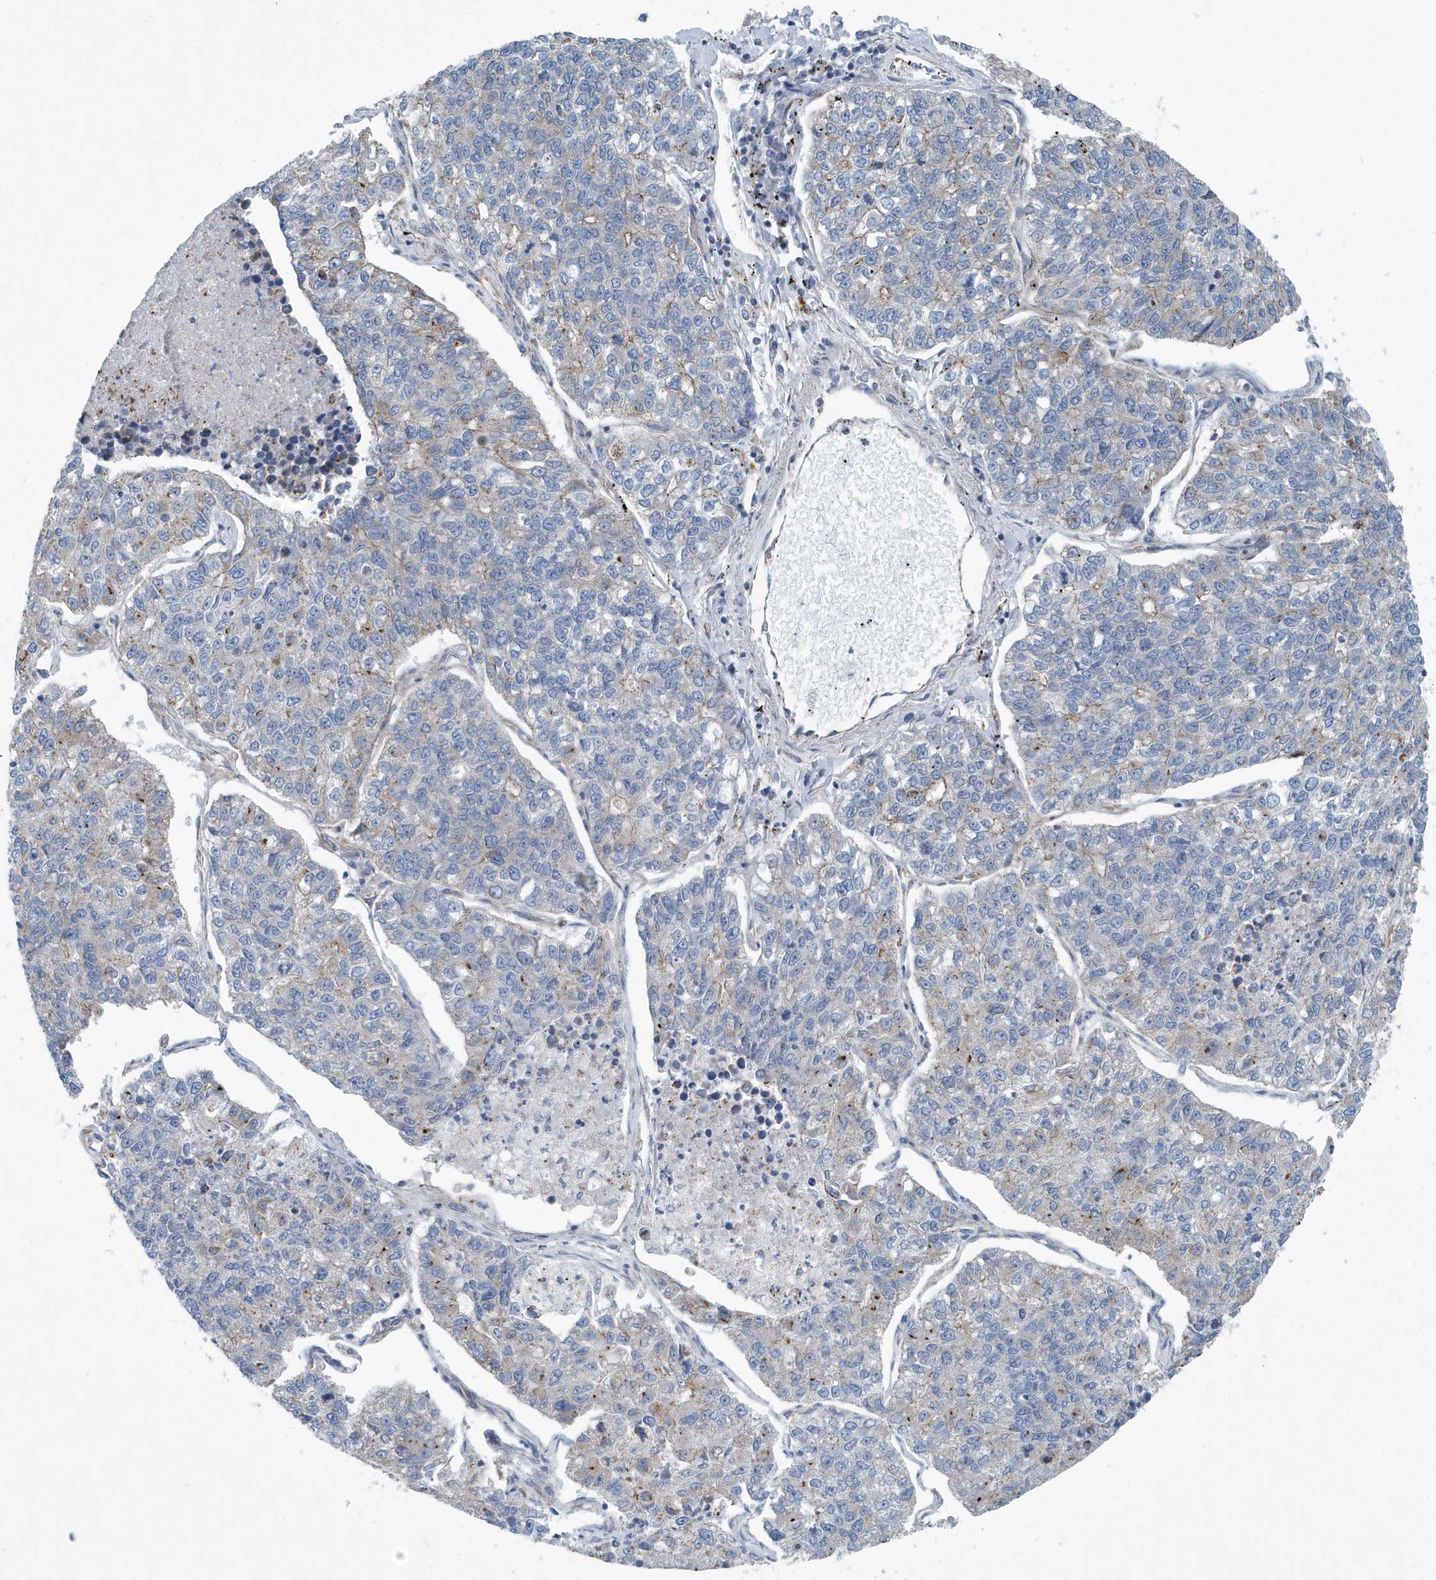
{"staining": {"intensity": "weak", "quantity": "<25%", "location": "cytoplasmic/membranous"}, "tissue": "lung cancer", "cell_type": "Tumor cells", "image_type": "cancer", "snomed": [{"axis": "morphology", "description": "Adenocarcinoma, NOS"}, {"axis": "topography", "description": "Lung"}], "caption": "Lung cancer stained for a protein using IHC demonstrates no positivity tumor cells.", "gene": "PPM1M", "patient": {"sex": "male", "age": 49}}